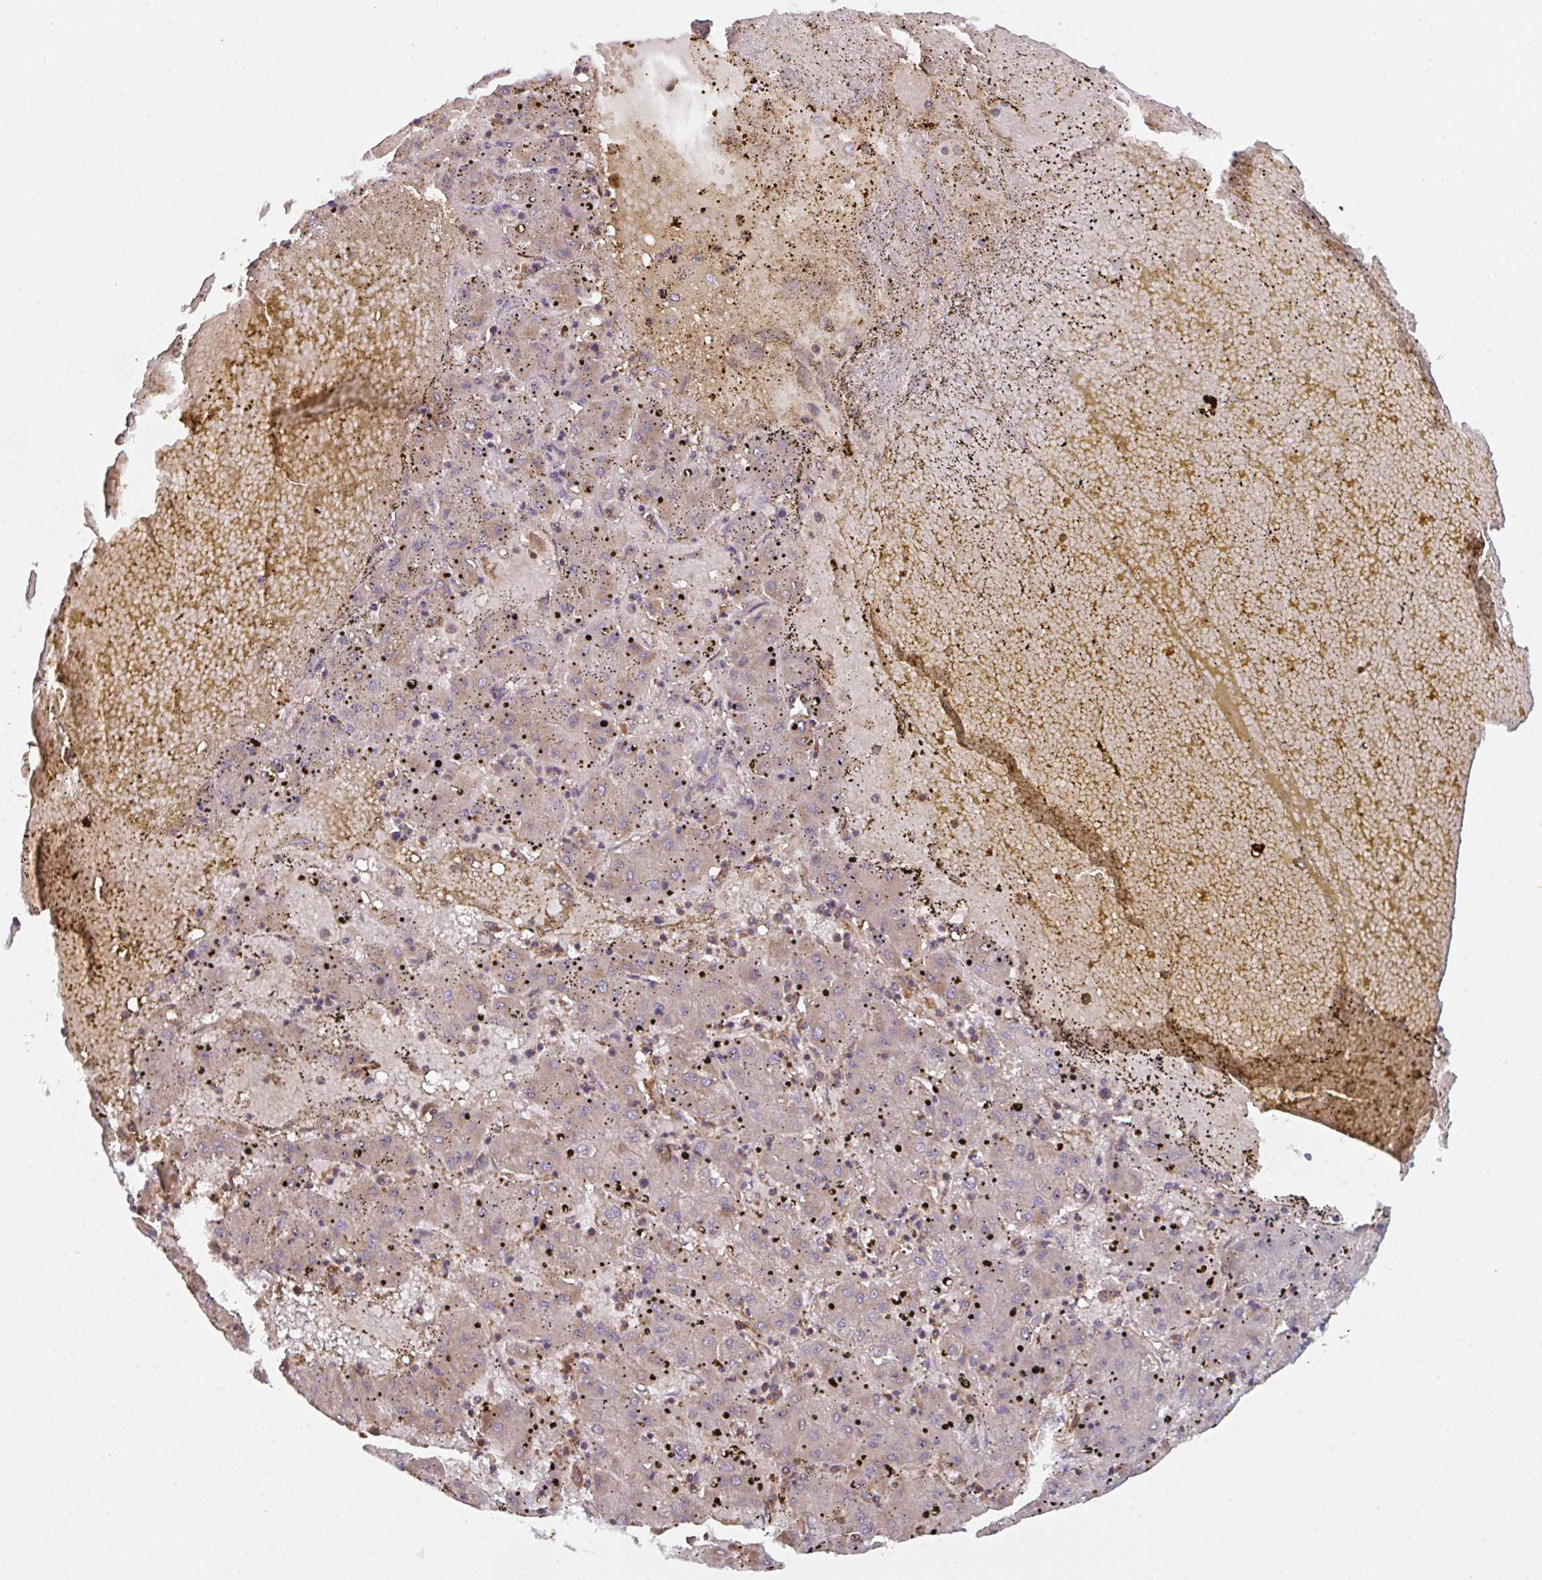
{"staining": {"intensity": "weak", "quantity": ">75%", "location": "cytoplasmic/membranous"}, "tissue": "liver cancer", "cell_type": "Tumor cells", "image_type": "cancer", "snomed": [{"axis": "morphology", "description": "Carcinoma, Hepatocellular, NOS"}, {"axis": "topography", "description": "Liver"}], "caption": "Immunohistochemistry photomicrograph of human liver cancer stained for a protein (brown), which shows low levels of weak cytoplasmic/membranous positivity in about >75% of tumor cells.", "gene": "FZD2", "patient": {"sex": "male", "age": 72}}